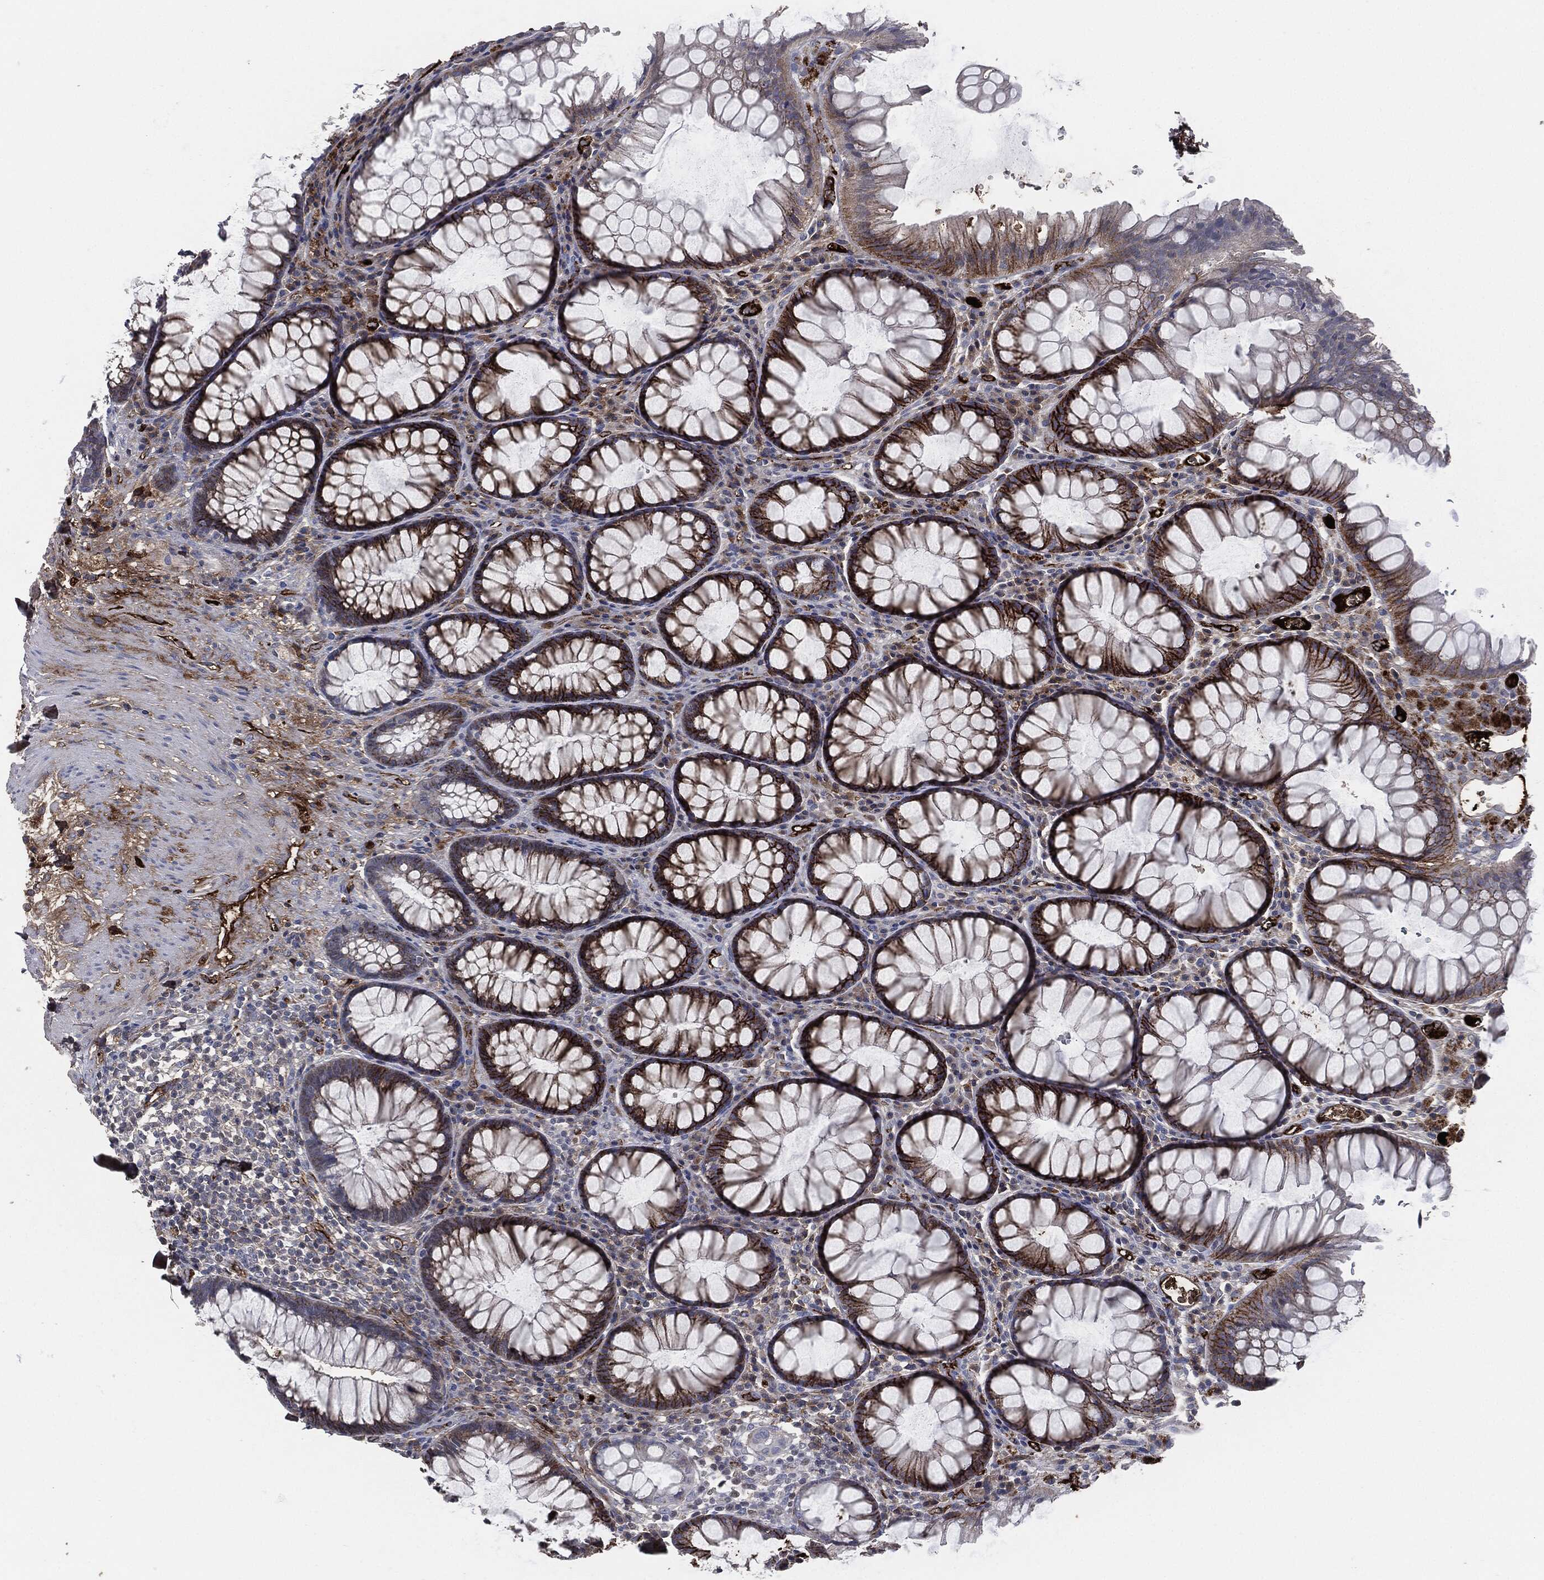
{"staining": {"intensity": "strong", "quantity": "25%-75%", "location": "cytoplasmic/membranous"}, "tissue": "rectum", "cell_type": "Glandular cells", "image_type": "normal", "snomed": [{"axis": "morphology", "description": "Normal tissue, NOS"}, {"axis": "topography", "description": "Rectum"}], "caption": "Protein expression analysis of unremarkable rectum exhibits strong cytoplasmic/membranous expression in about 25%-75% of glandular cells. Nuclei are stained in blue.", "gene": "APOB", "patient": {"sex": "female", "age": 68}}